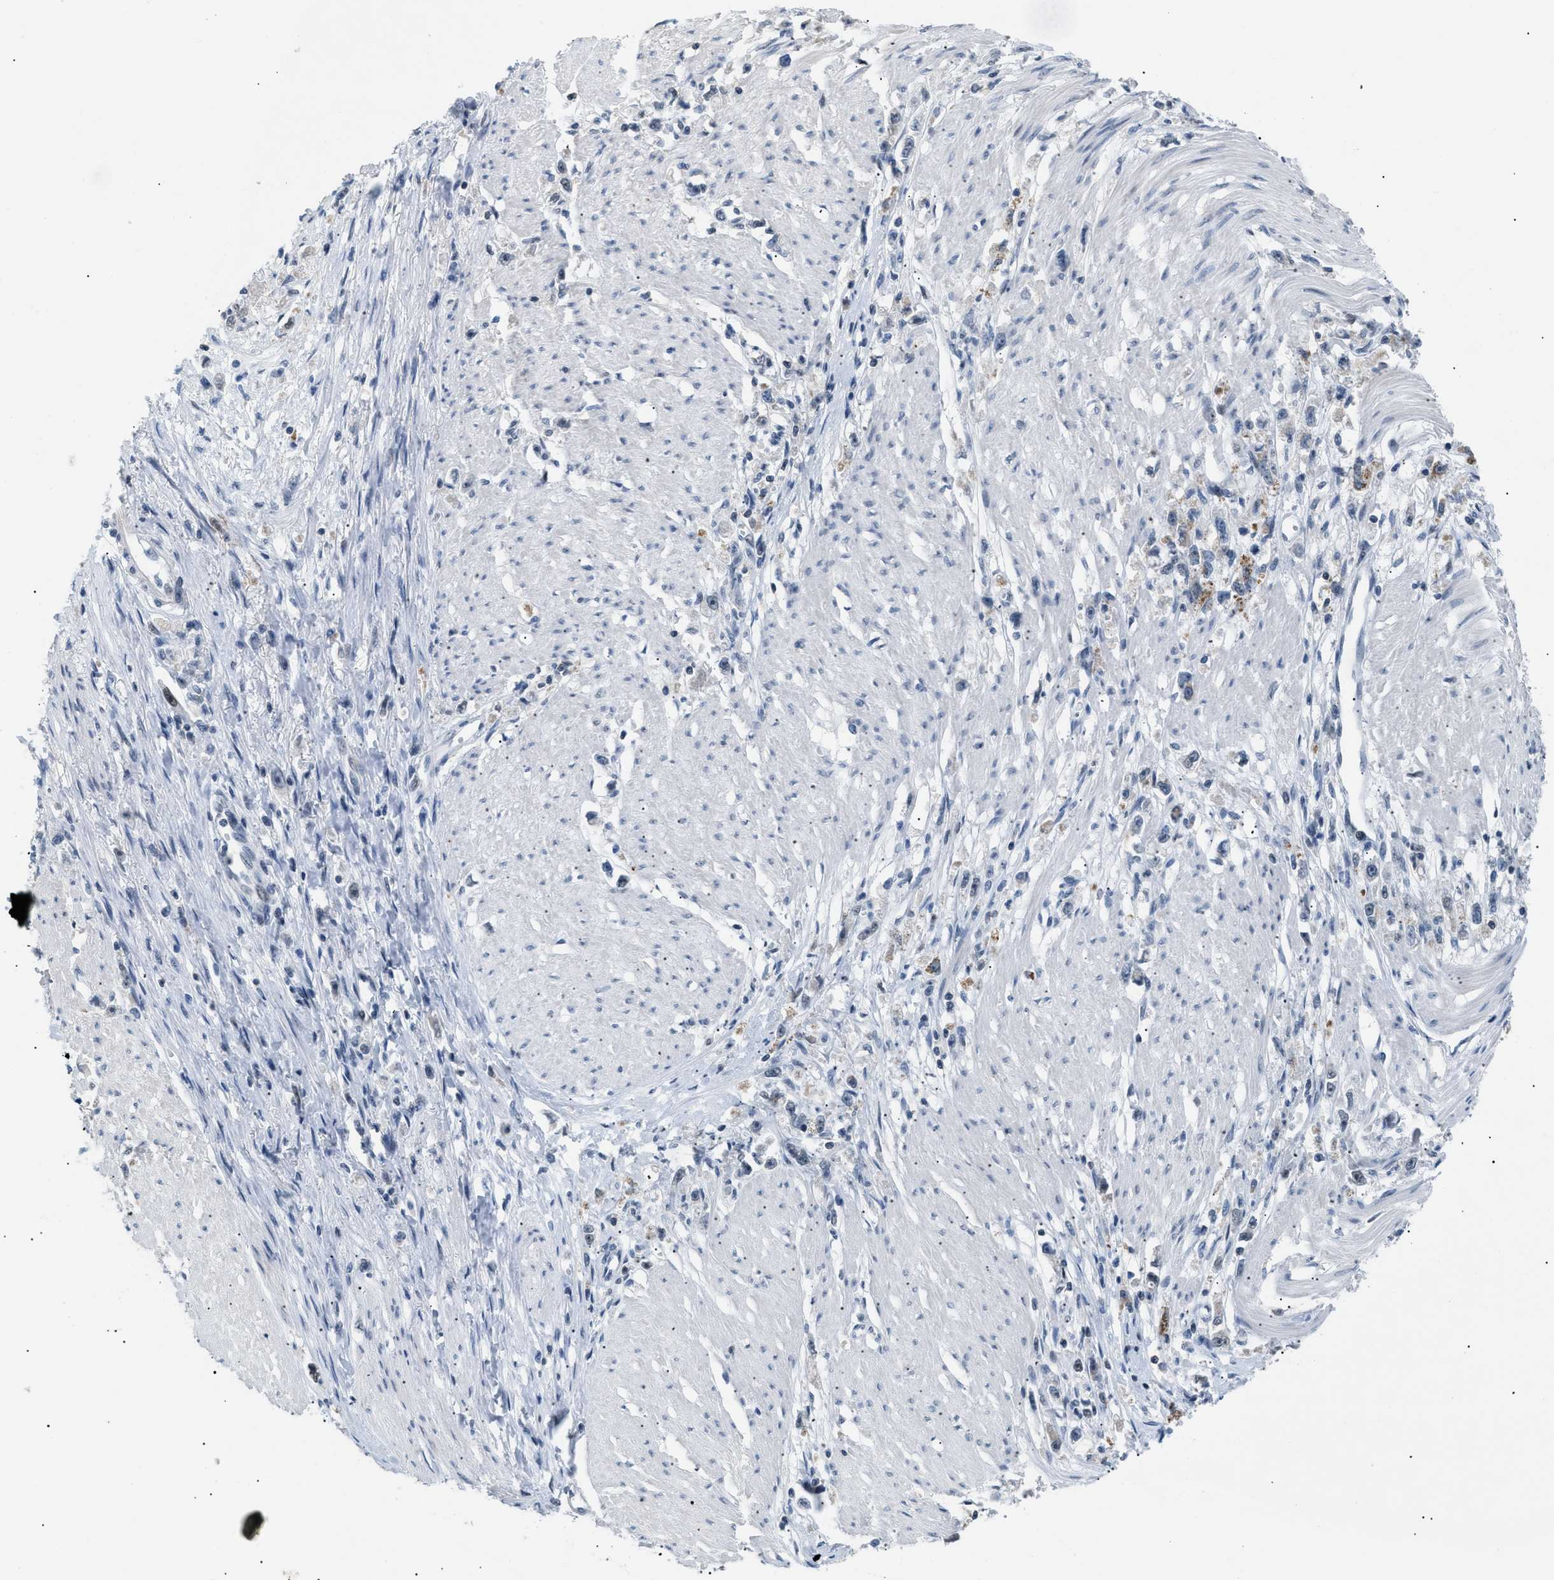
{"staining": {"intensity": "moderate", "quantity": "<25%", "location": "cytoplasmic/membranous"}, "tissue": "stomach cancer", "cell_type": "Tumor cells", "image_type": "cancer", "snomed": [{"axis": "morphology", "description": "Adenocarcinoma, NOS"}, {"axis": "topography", "description": "Stomach"}], "caption": "A brown stain labels moderate cytoplasmic/membranous positivity of a protein in human stomach cancer tumor cells.", "gene": "KCNC3", "patient": {"sex": "female", "age": 59}}